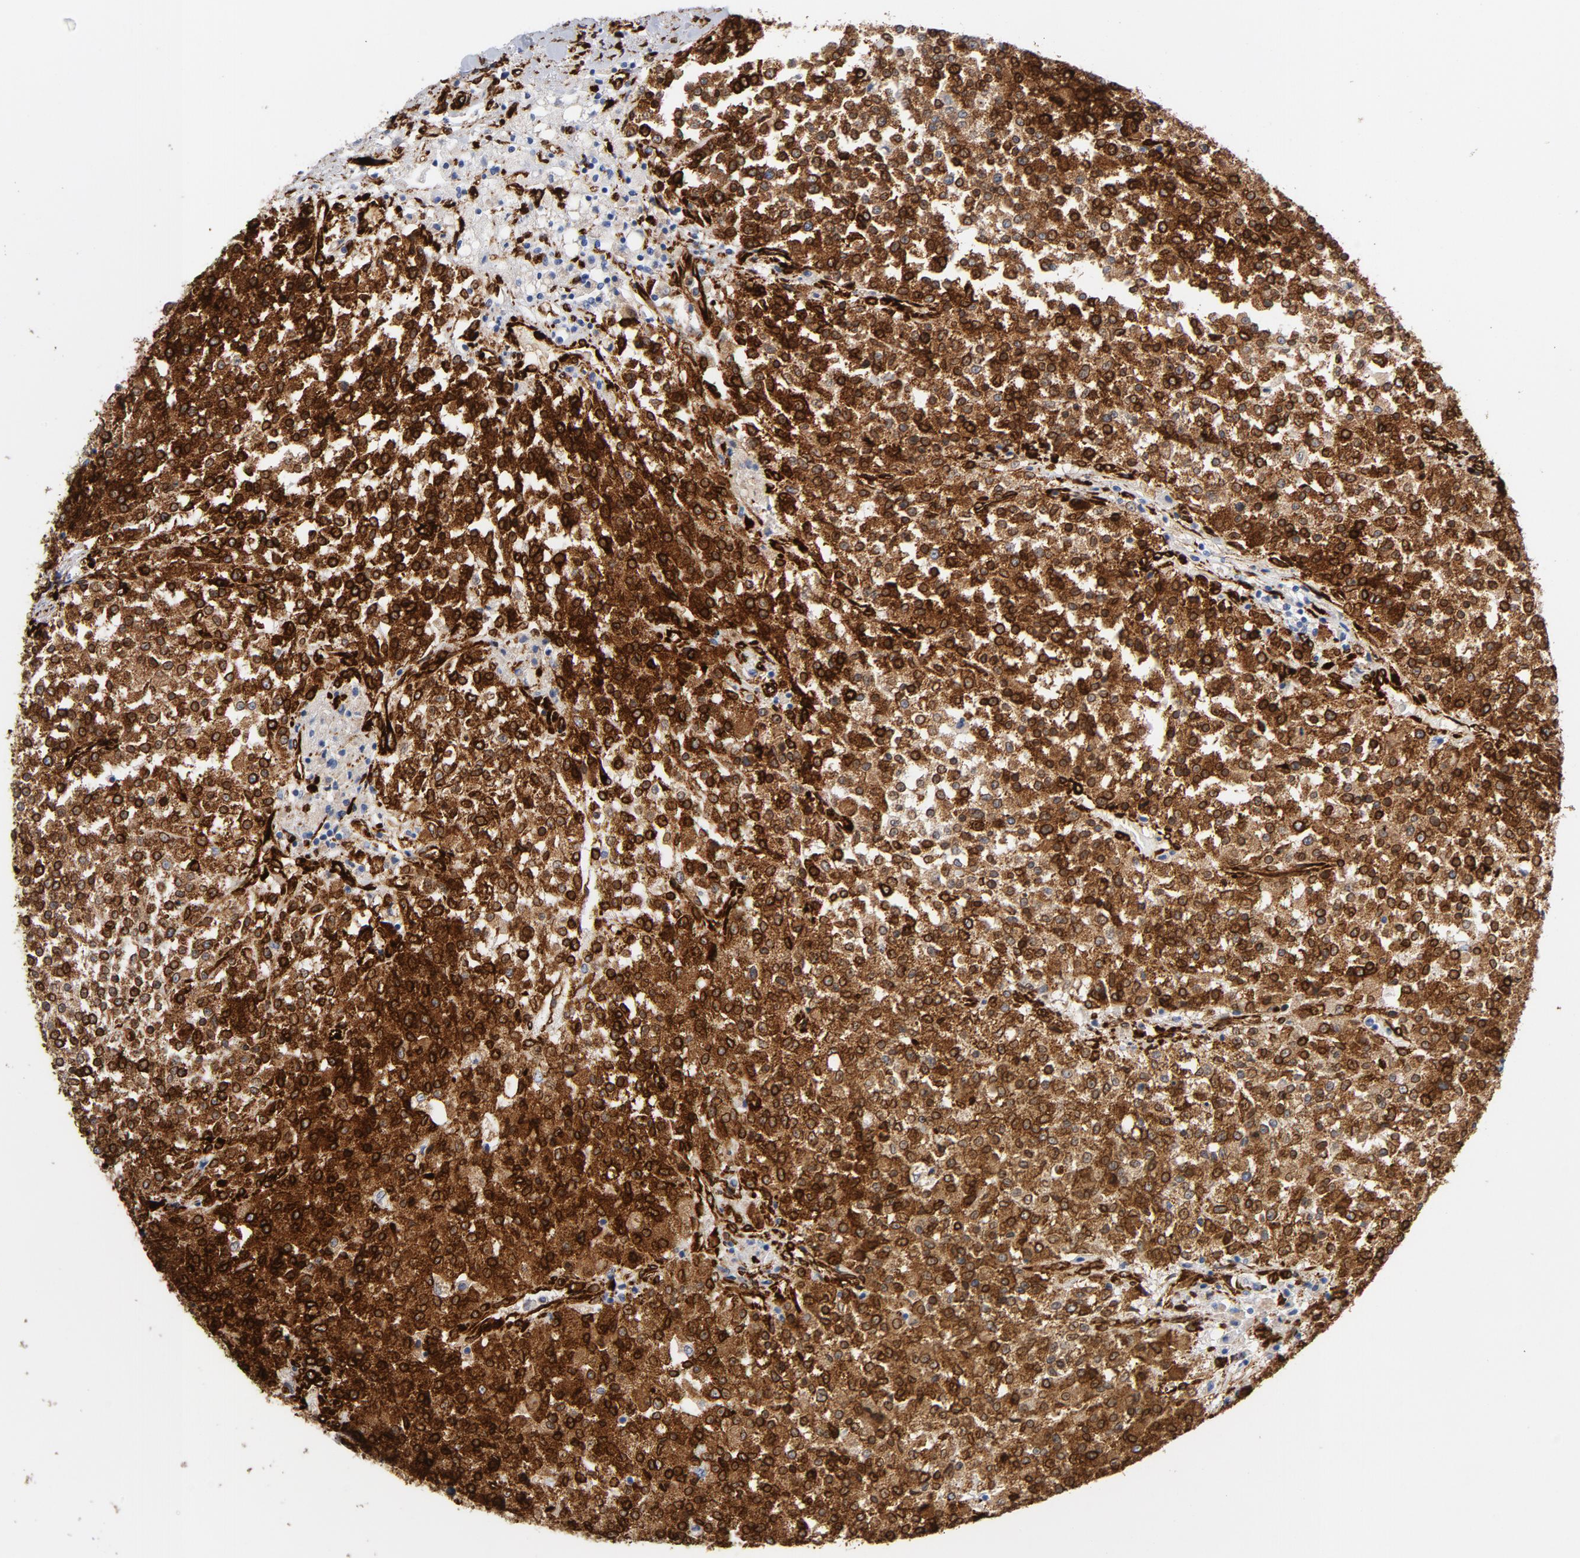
{"staining": {"intensity": "strong", "quantity": ">75%", "location": "cytoplasmic/membranous"}, "tissue": "testis cancer", "cell_type": "Tumor cells", "image_type": "cancer", "snomed": [{"axis": "morphology", "description": "Seminoma, NOS"}, {"axis": "topography", "description": "Testis"}], "caption": "DAB (3,3'-diaminobenzidine) immunohistochemical staining of testis cancer demonstrates strong cytoplasmic/membranous protein expression in about >75% of tumor cells.", "gene": "SERPINH1", "patient": {"sex": "male", "age": 59}}